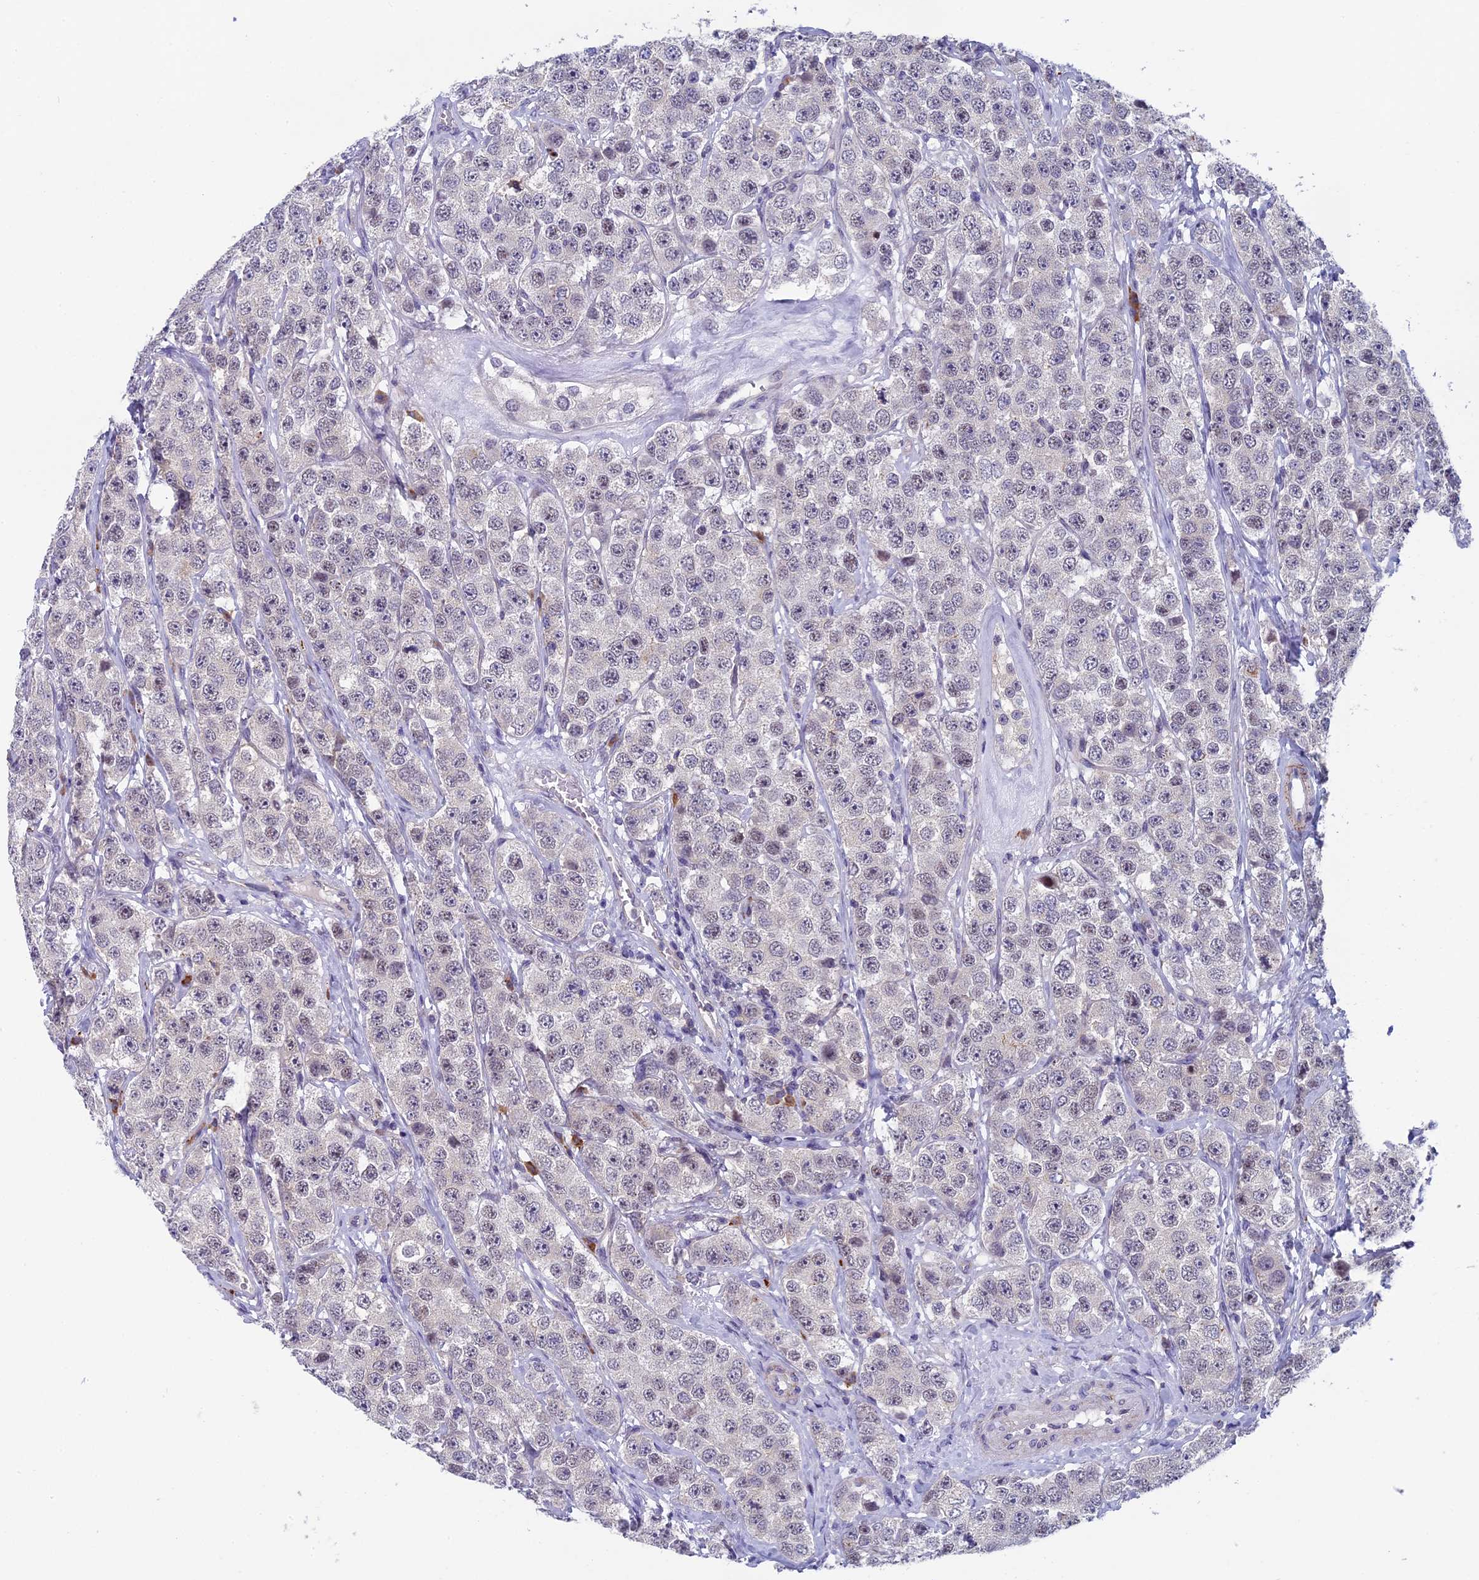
{"staining": {"intensity": "negative", "quantity": "none", "location": "none"}, "tissue": "testis cancer", "cell_type": "Tumor cells", "image_type": "cancer", "snomed": [{"axis": "morphology", "description": "Seminoma, NOS"}, {"axis": "topography", "description": "Testis"}], "caption": "Immunohistochemical staining of human seminoma (testis) demonstrates no significant positivity in tumor cells.", "gene": "CNEP1R1", "patient": {"sex": "male", "age": 28}}